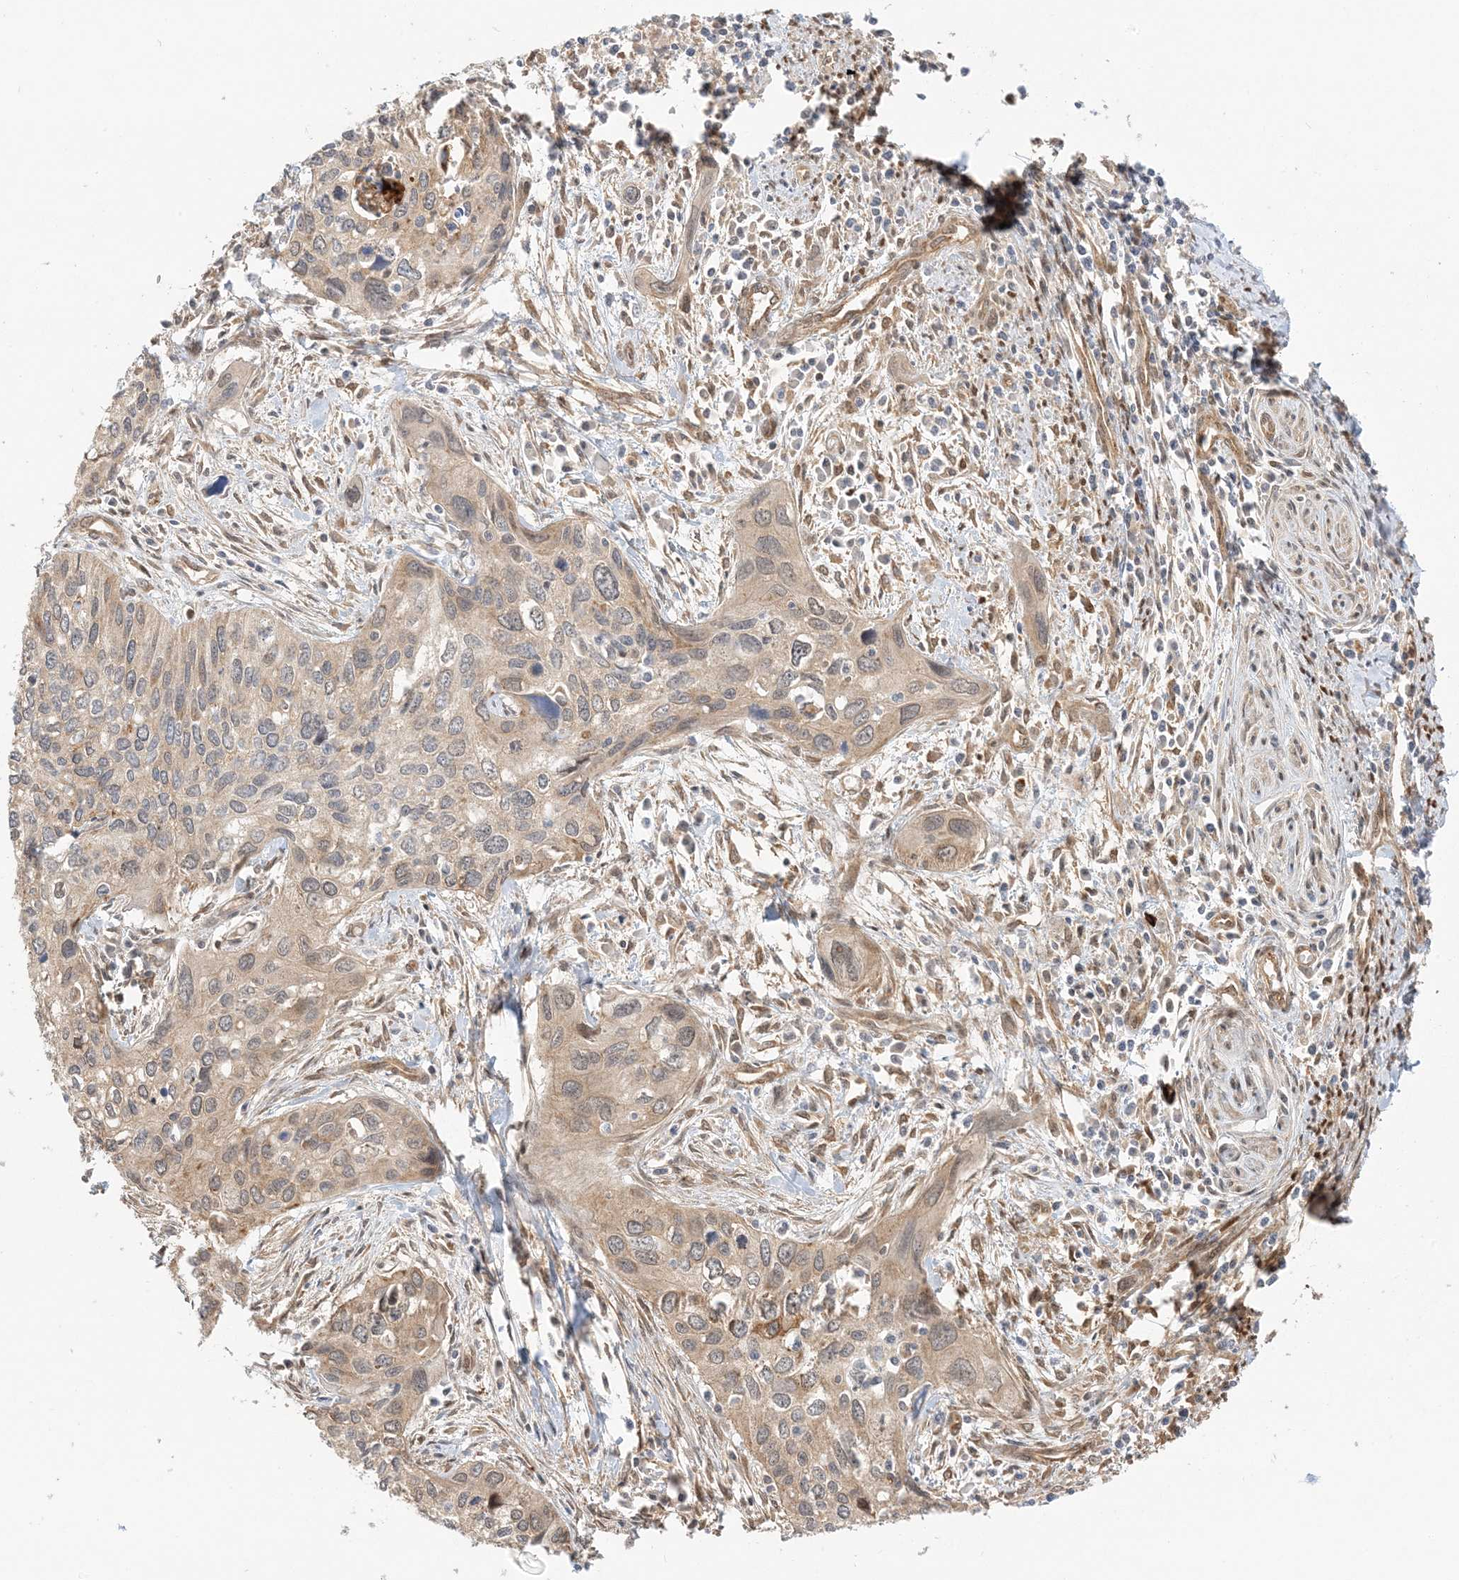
{"staining": {"intensity": "weak", "quantity": "25%-75%", "location": "cytoplasmic/membranous"}, "tissue": "cervical cancer", "cell_type": "Tumor cells", "image_type": "cancer", "snomed": [{"axis": "morphology", "description": "Squamous cell carcinoma, NOS"}, {"axis": "topography", "description": "Cervix"}], "caption": "DAB (3,3'-diaminobenzidine) immunohistochemical staining of human cervical squamous cell carcinoma reveals weak cytoplasmic/membranous protein expression in about 25%-75% of tumor cells.", "gene": "UBAP2L", "patient": {"sex": "female", "age": 55}}